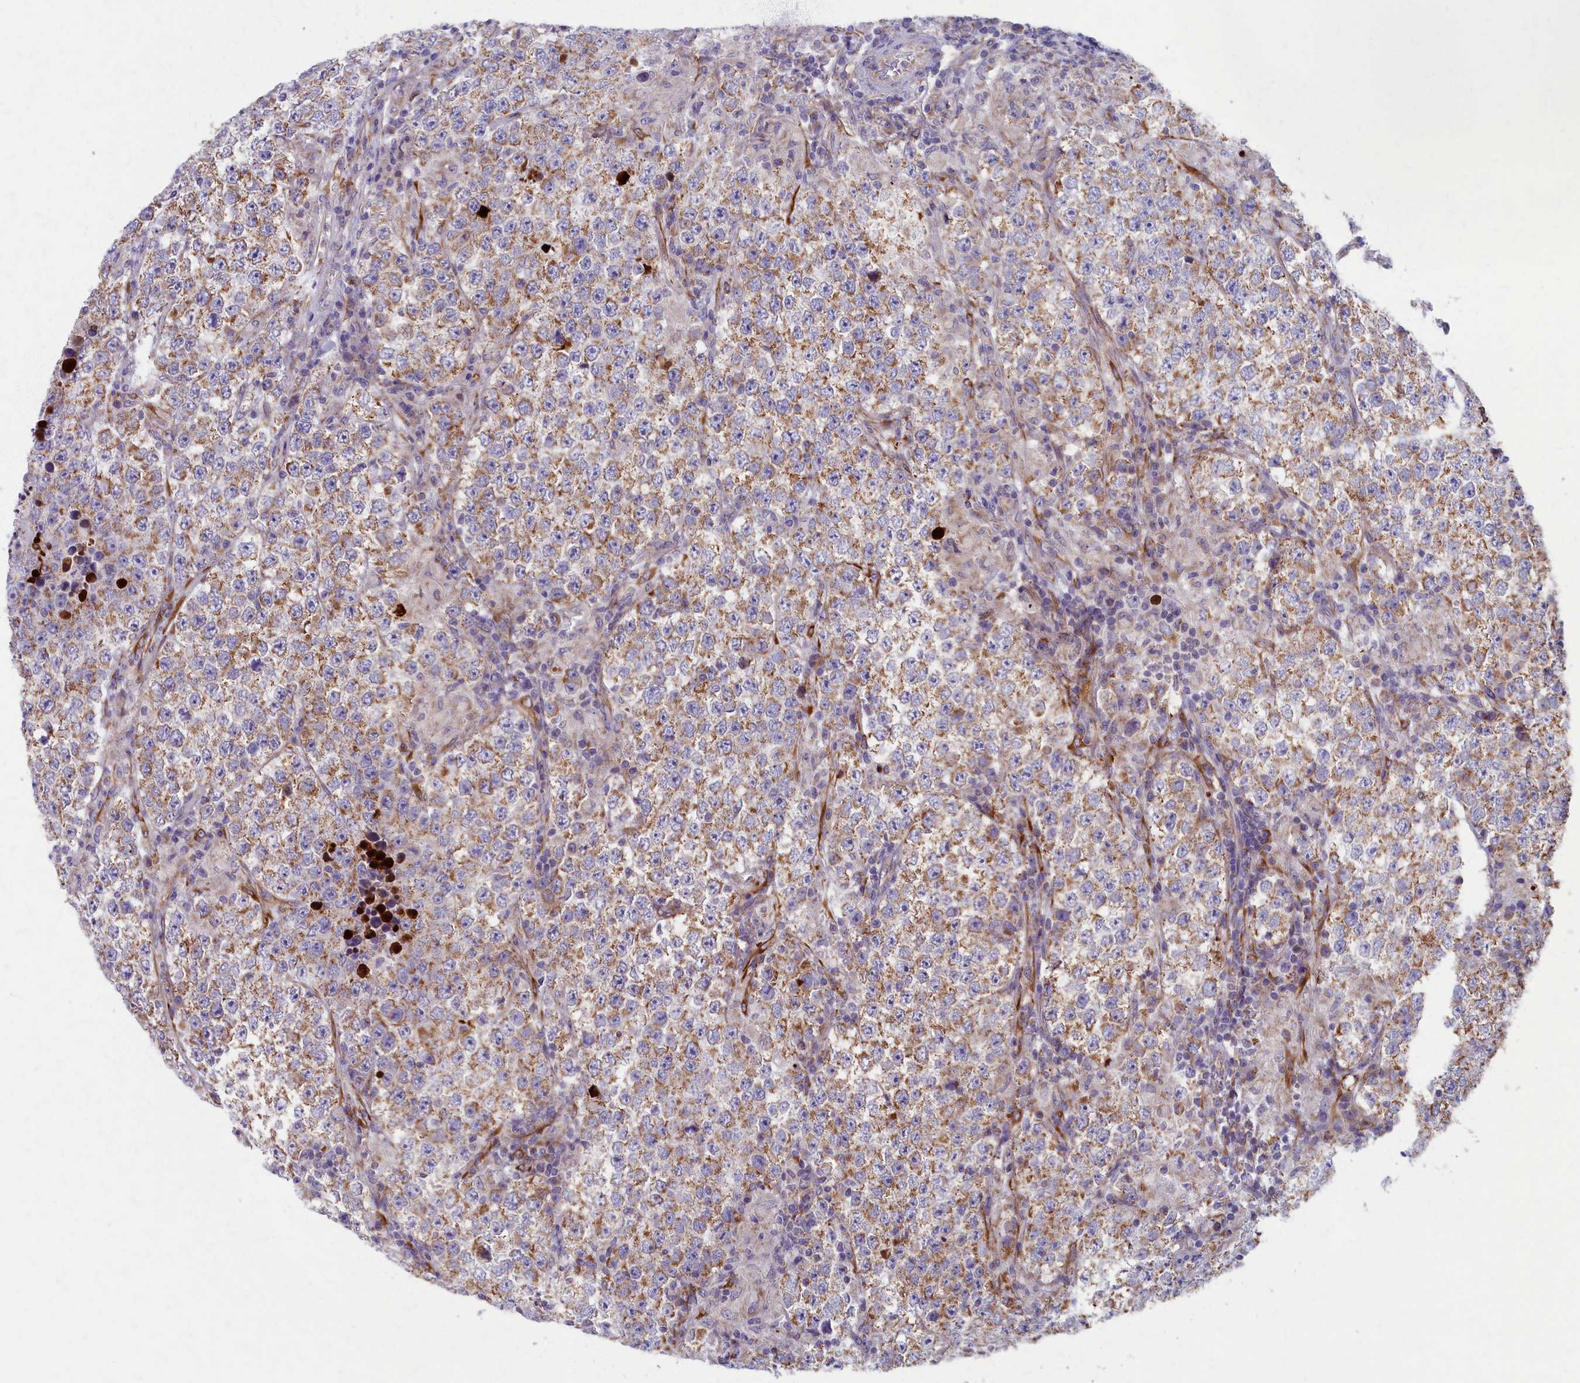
{"staining": {"intensity": "moderate", "quantity": ">75%", "location": "cytoplasmic/membranous"}, "tissue": "testis cancer", "cell_type": "Tumor cells", "image_type": "cancer", "snomed": [{"axis": "morphology", "description": "Normal tissue, NOS"}, {"axis": "morphology", "description": "Urothelial carcinoma, High grade"}, {"axis": "morphology", "description": "Seminoma, NOS"}, {"axis": "morphology", "description": "Carcinoma, Embryonal, NOS"}, {"axis": "topography", "description": "Urinary bladder"}, {"axis": "topography", "description": "Testis"}], "caption": "Immunohistochemical staining of seminoma (testis) displays medium levels of moderate cytoplasmic/membranous staining in approximately >75% of tumor cells.", "gene": "MRPS25", "patient": {"sex": "male", "age": 41}}